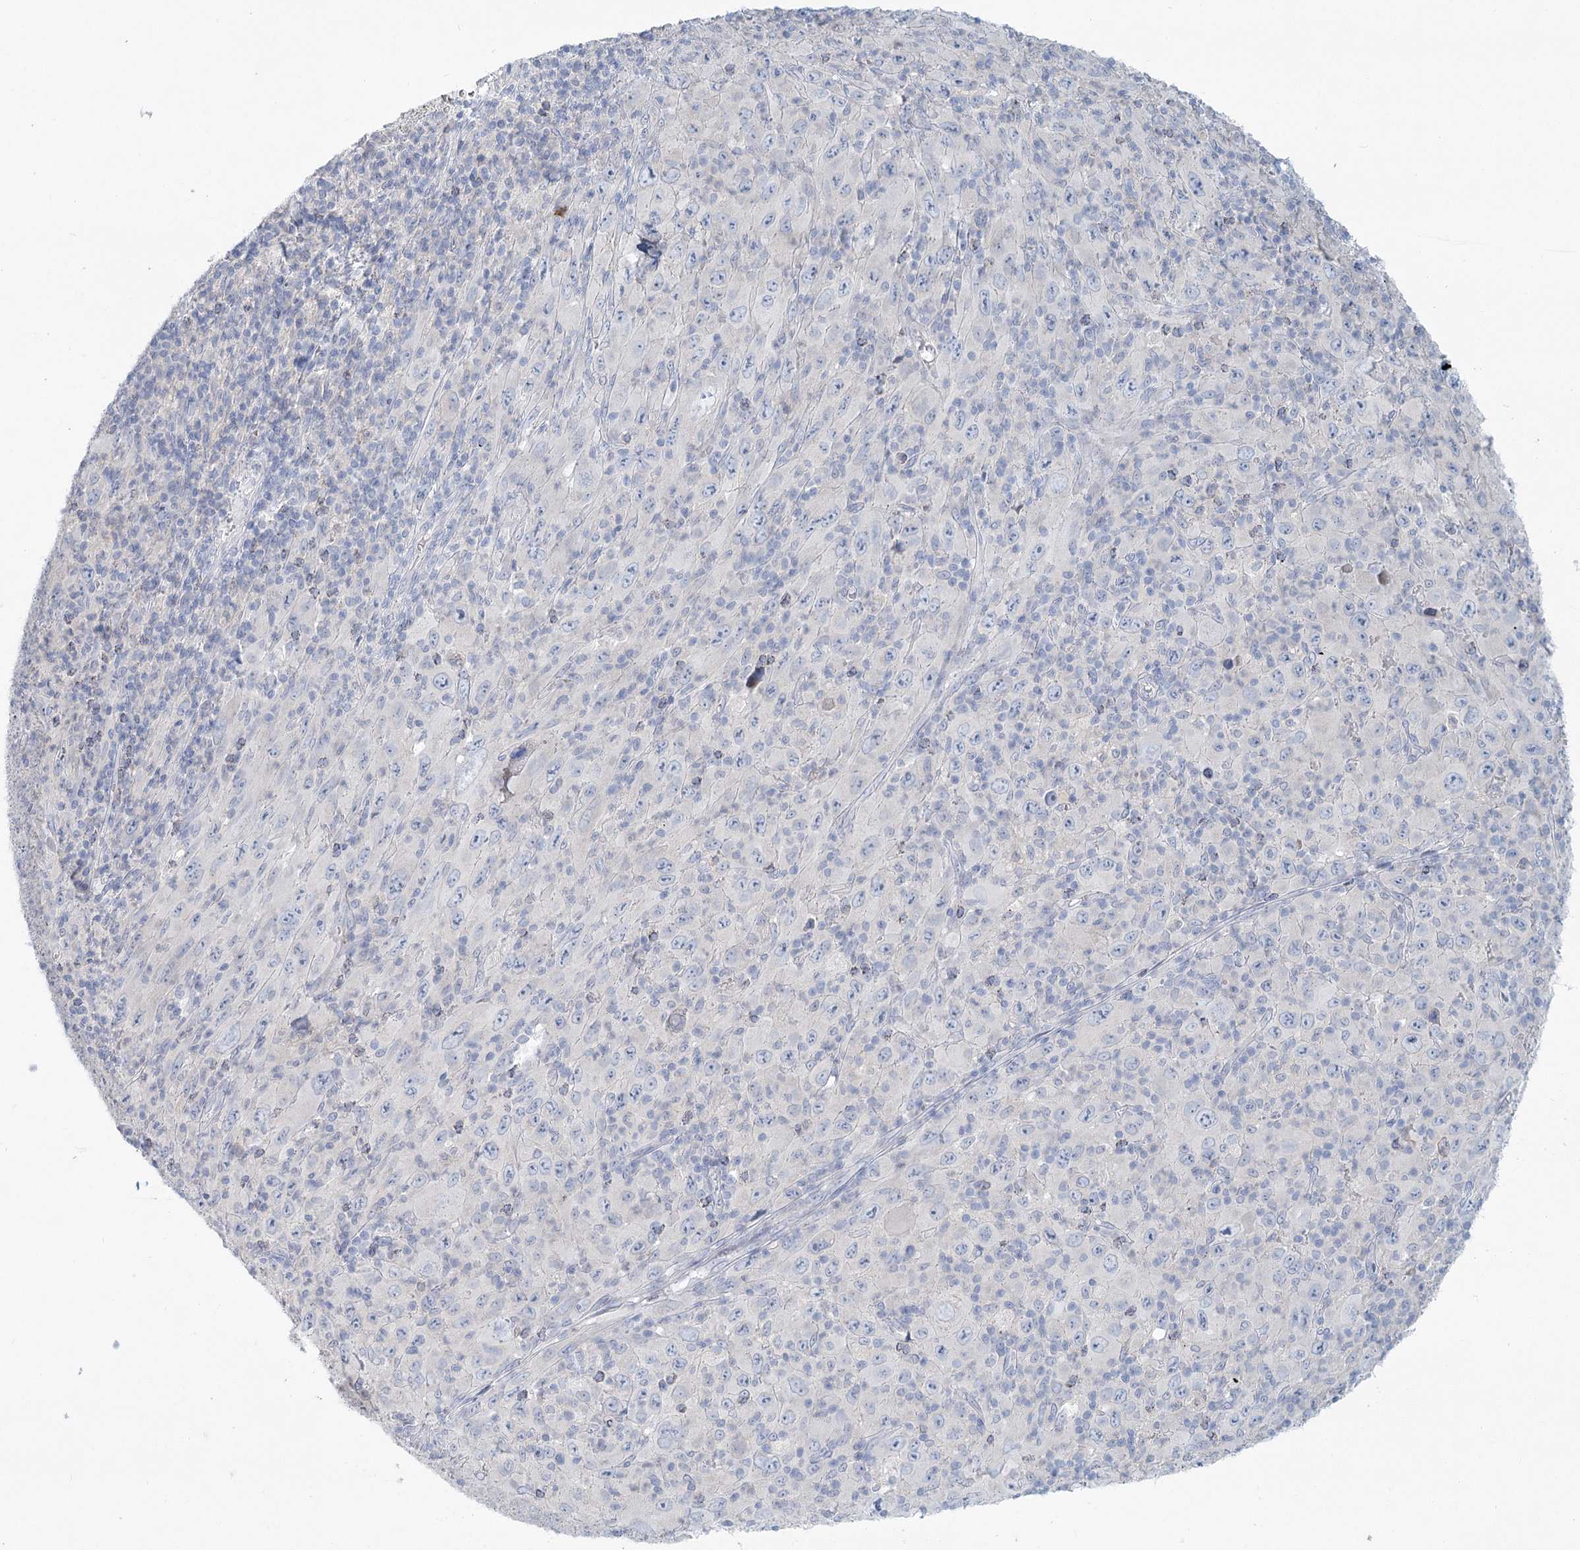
{"staining": {"intensity": "negative", "quantity": "none", "location": "none"}, "tissue": "melanoma", "cell_type": "Tumor cells", "image_type": "cancer", "snomed": [{"axis": "morphology", "description": "Malignant melanoma, Metastatic site"}, {"axis": "topography", "description": "Skin"}], "caption": "Immunohistochemistry (IHC) micrograph of melanoma stained for a protein (brown), which reveals no expression in tumor cells.", "gene": "LRP2BP", "patient": {"sex": "female", "age": 56}}